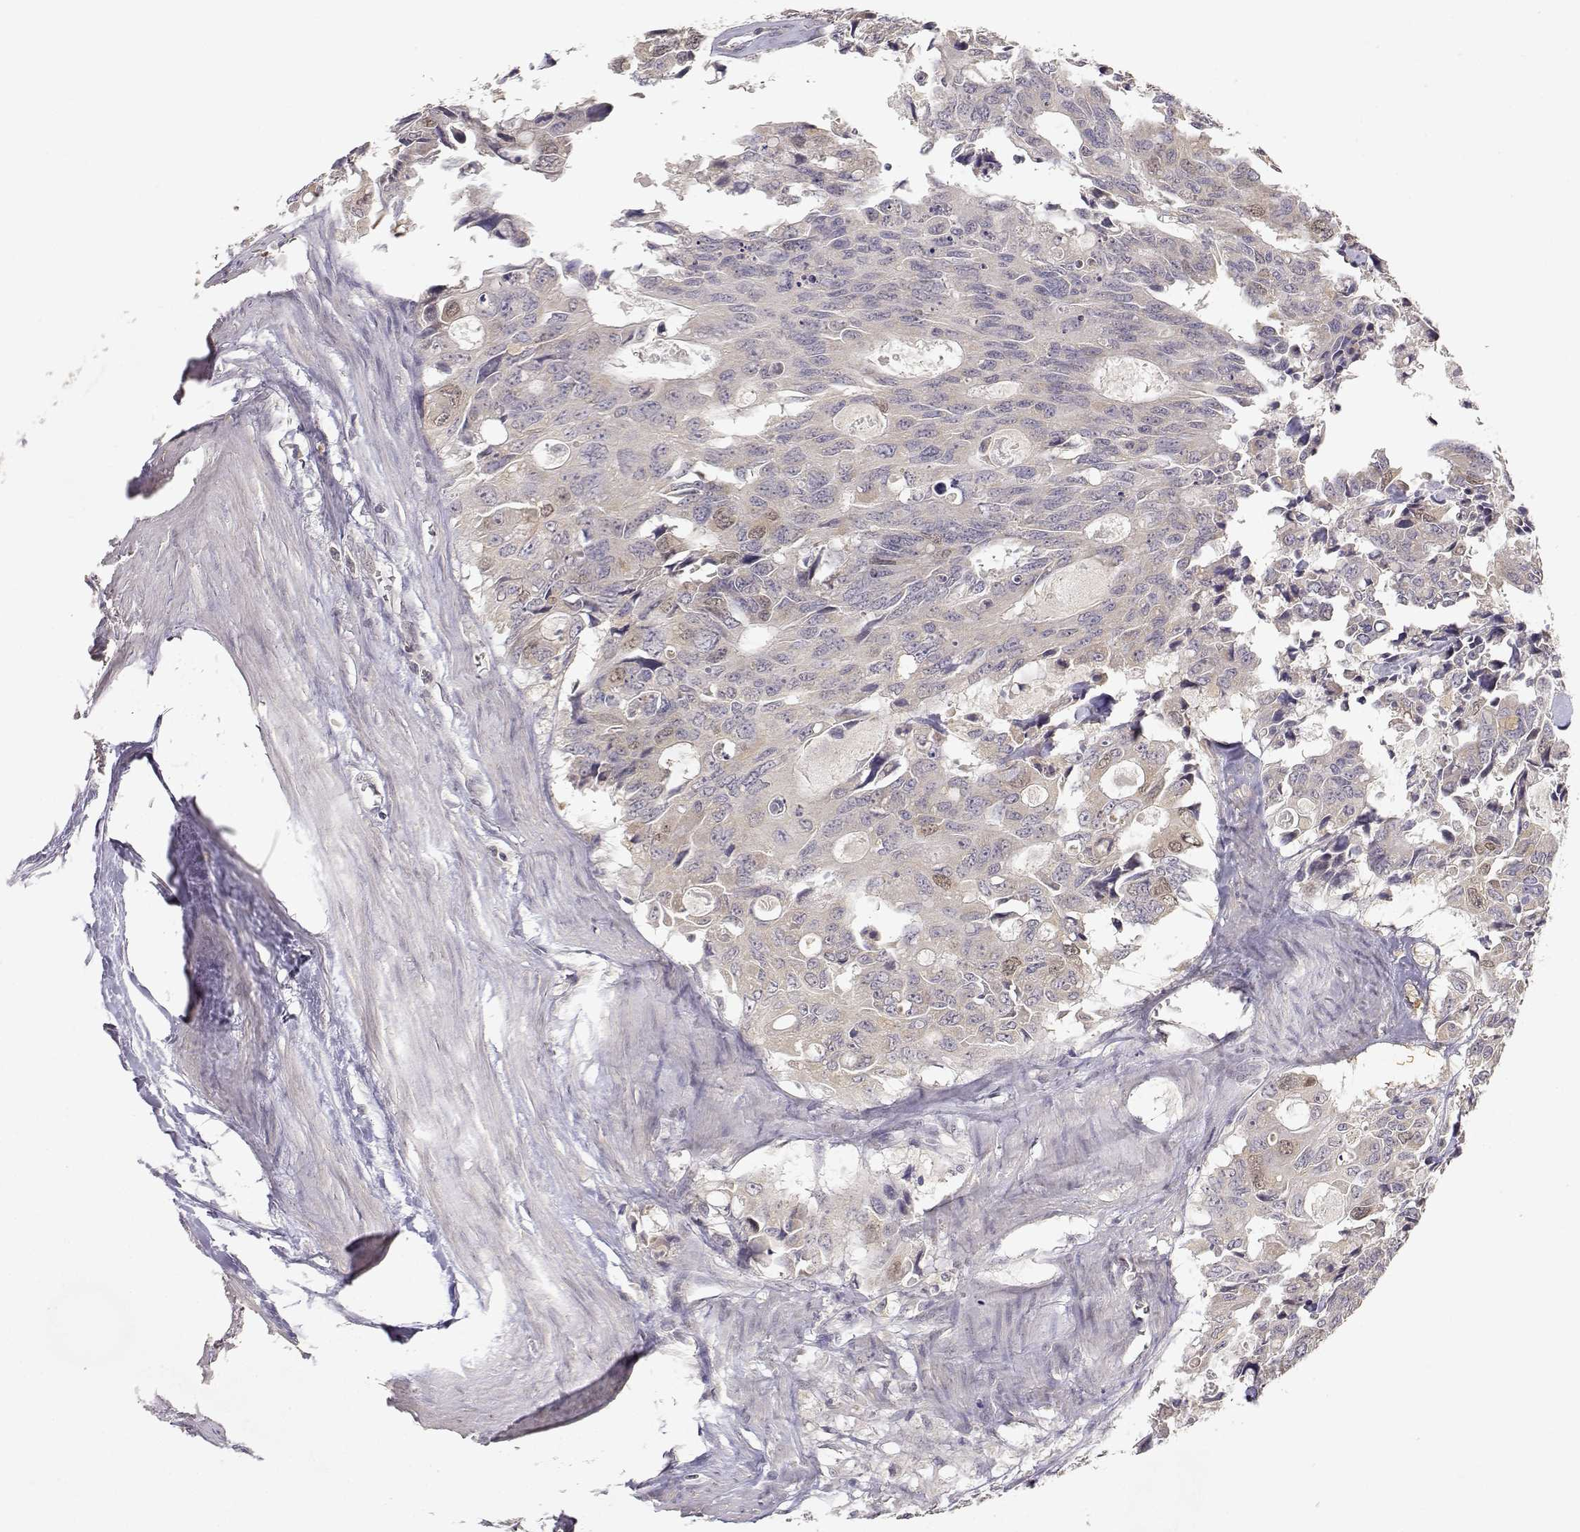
{"staining": {"intensity": "weak", "quantity": "<25%", "location": "cytoplasmic/membranous"}, "tissue": "colorectal cancer", "cell_type": "Tumor cells", "image_type": "cancer", "snomed": [{"axis": "morphology", "description": "Adenocarcinoma, NOS"}, {"axis": "topography", "description": "Rectum"}], "caption": "Photomicrograph shows no protein staining in tumor cells of colorectal cancer tissue.", "gene": "RAD51", "patient": {"sex": "male", "age": 76}}